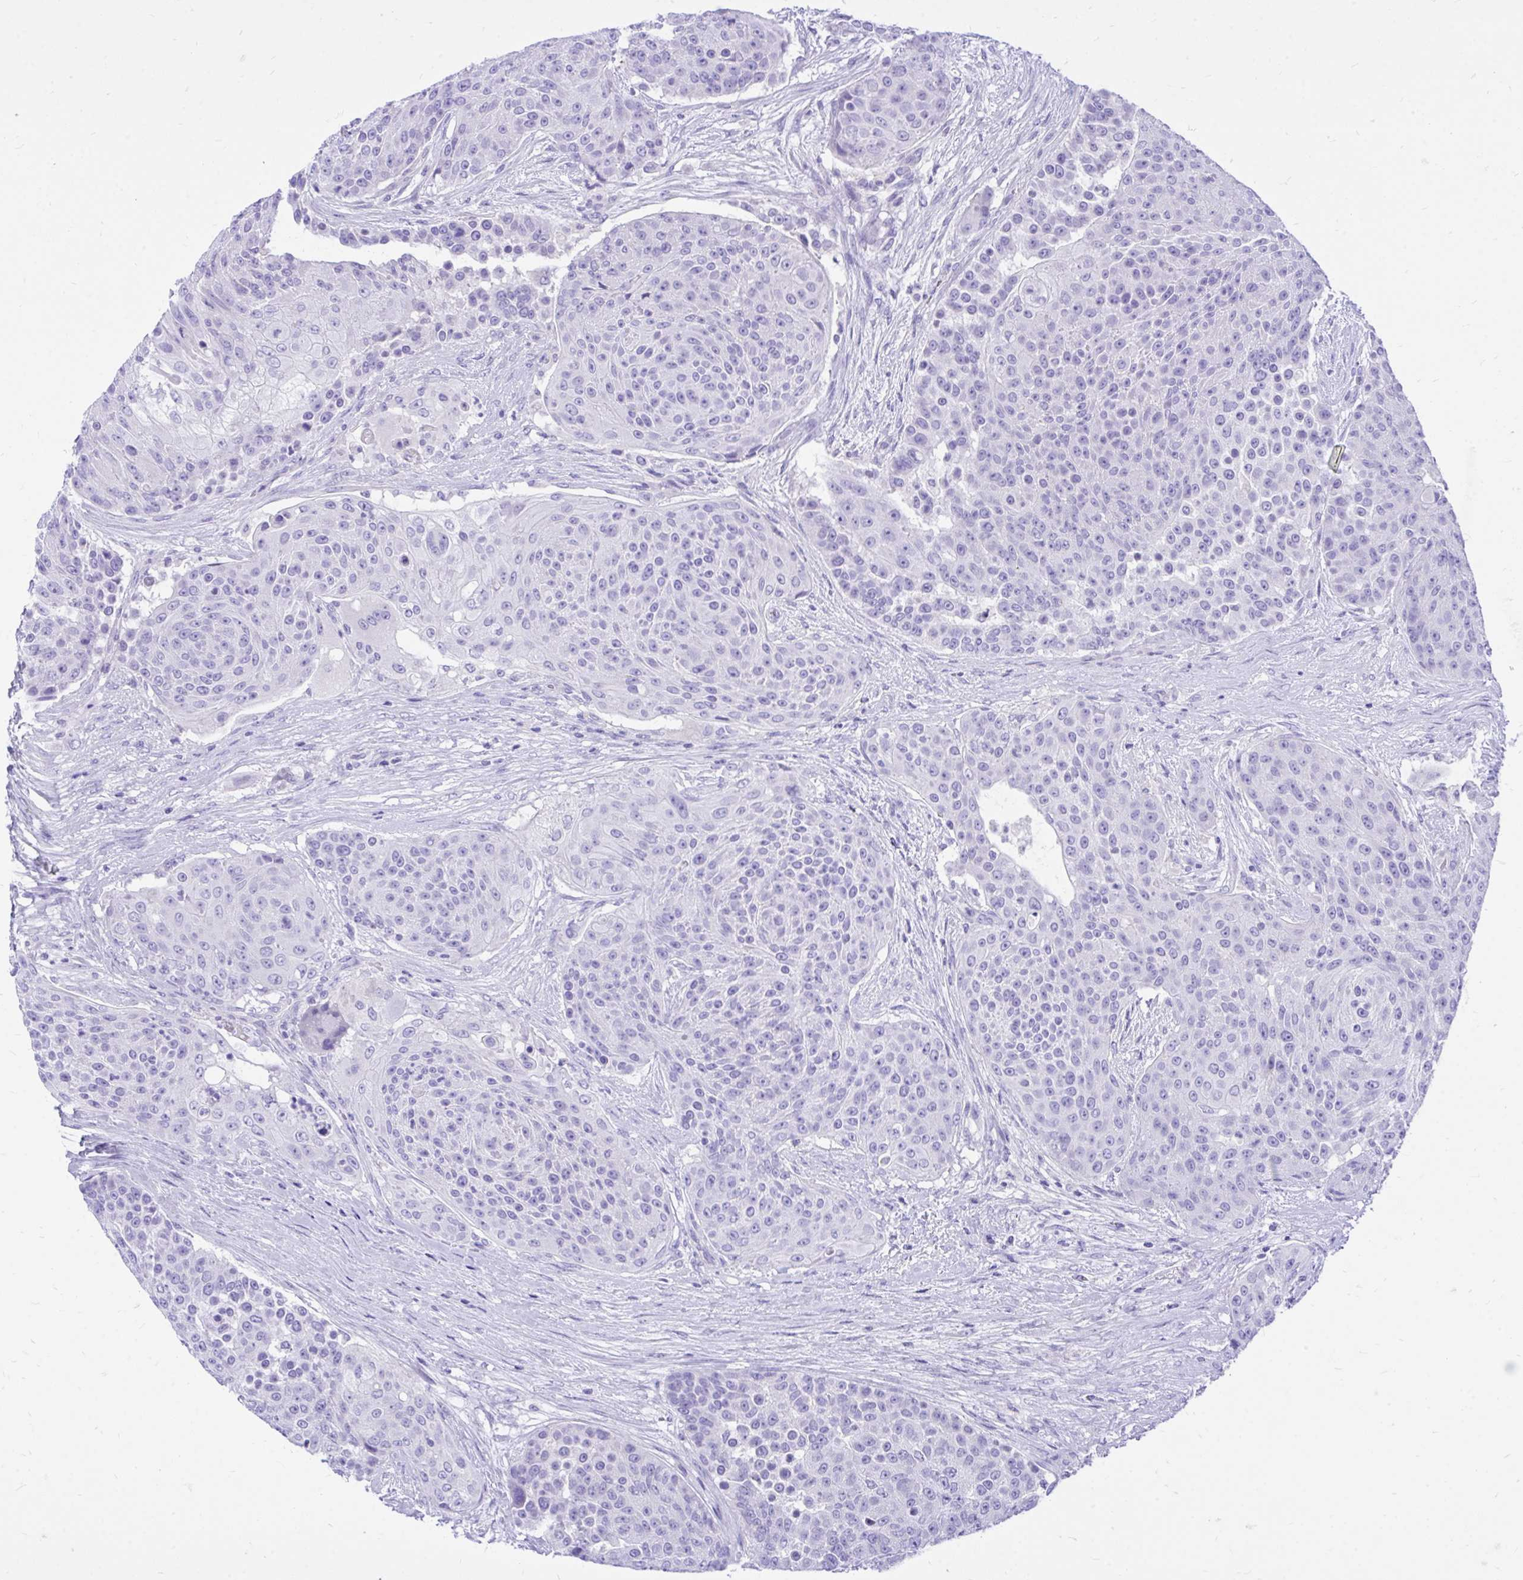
{"staining": {"intensity": "negative", "quantity": "none", "location": "none"}, "tissue": "urothelial cancer", "cell_type": "Tumor cells", "image_type": "cancer", "snomed": [{"axis": "morphology", "description": "Urothelial carcinoma, High grade"}, {"axis": "topography", "description": "Urinary bladder"}], "caption": "High magnification brightfield microscopy of urothelial carcinoma (high-grade) stained with DAB (3,3'-diaminobenzidine) (brown) and counterstained with hematoxylin (blue): tumor cells show no significant expression.", "gene": "MON1A", "patient": {"sex": "female", "age": 63}}